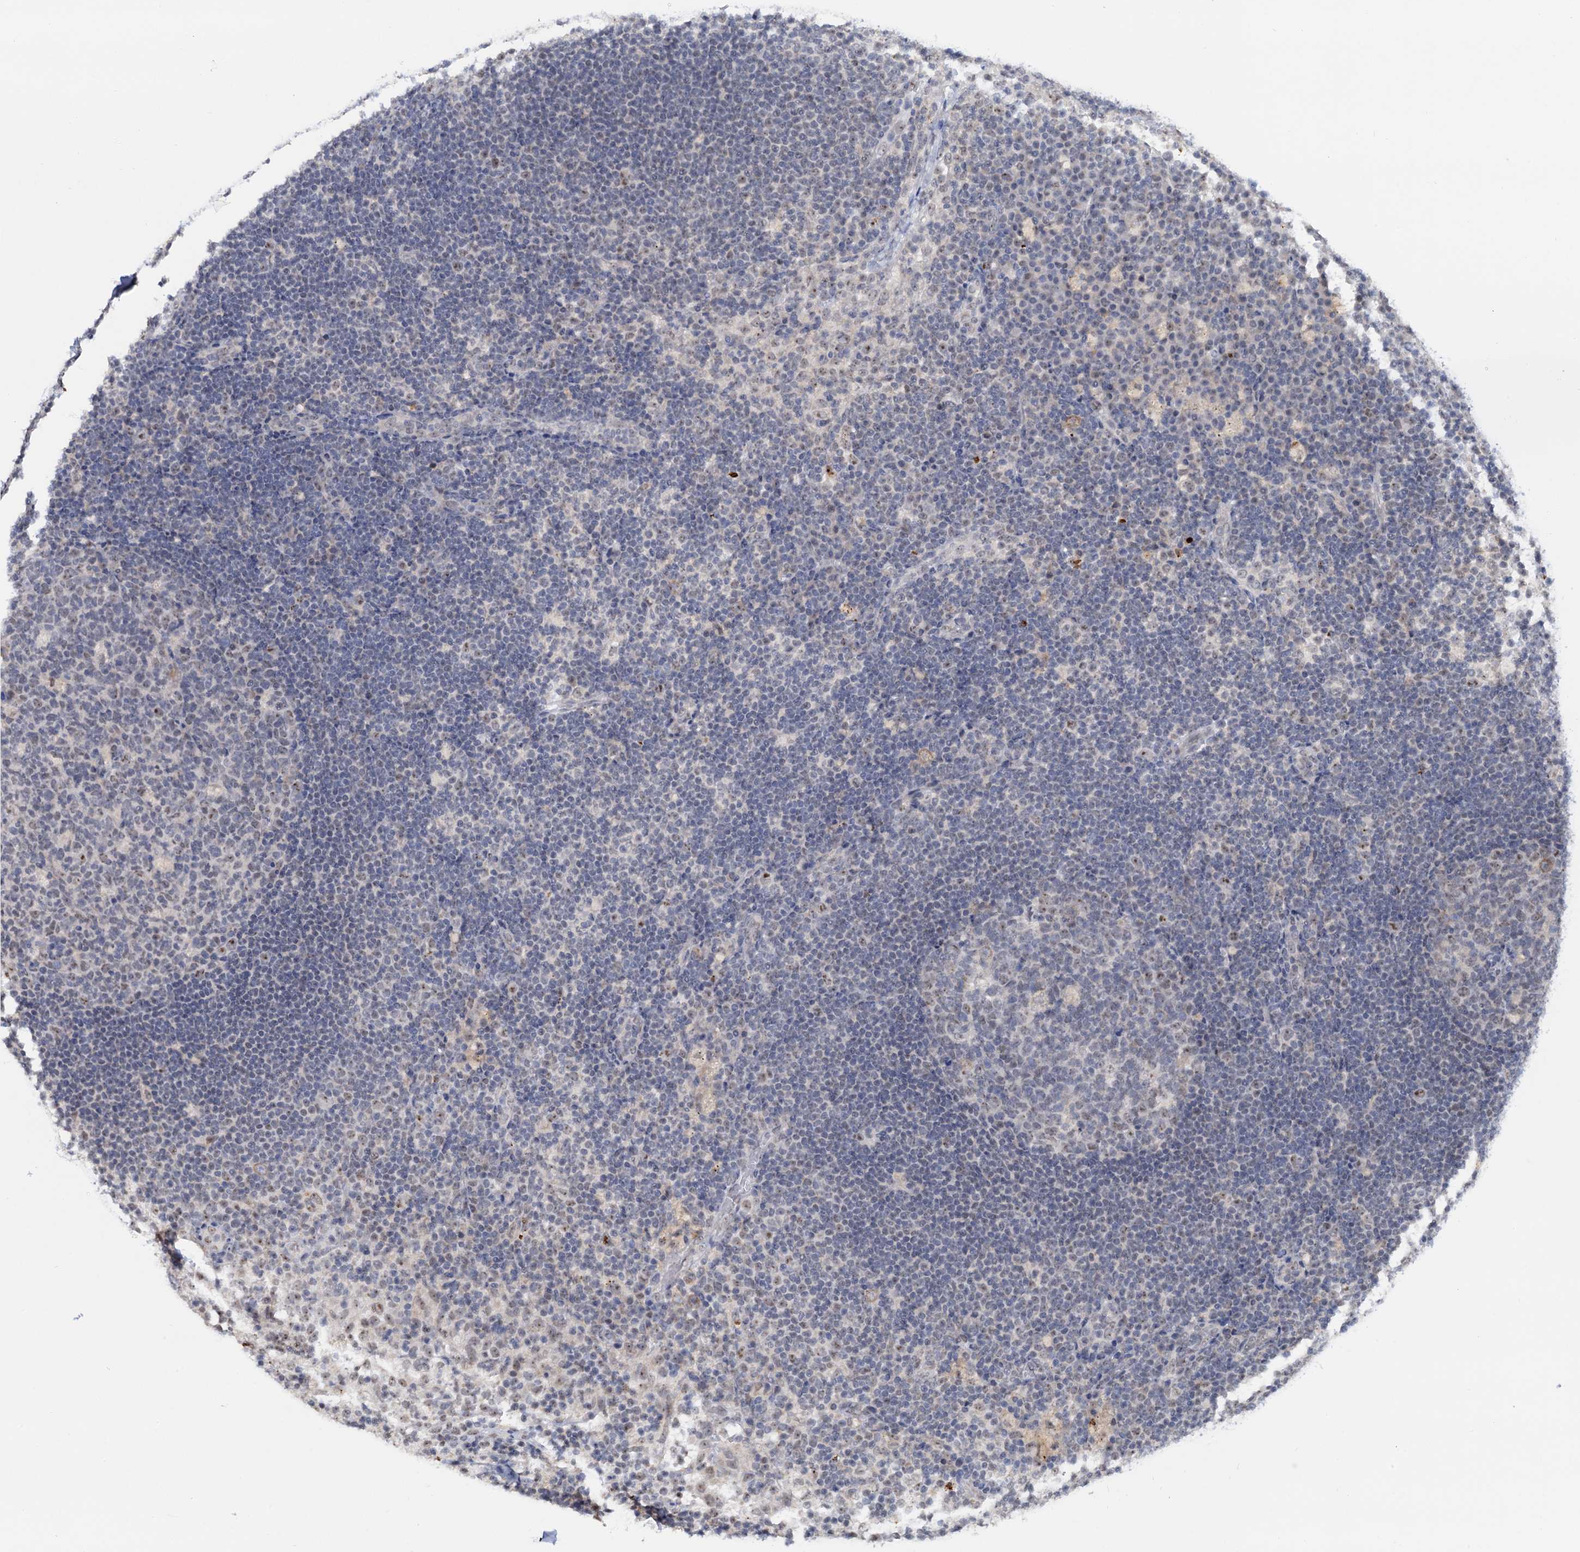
{"staining": {"intensity": "weak", "quantity": "<25%", "location": "nuclear"}, "tissue": "lymph node", "cell_type": "Germinal center cells", "image_type": "normal", "snomed": [{"axis": "morphology", "description": "Normal tissue, NOS"}, {"axis": "topography", "description": "Lymph node"}], "caption": "DAB immunohistochemical staining of normal human lymph node reveals no significant staining in germinal center cells. The staining was performed using DAB (3,3'-diaminobenzidine) to visualize the protein expression in brown, while the nuclei were stained in blue with hematoxylin (Magnification: 20x).", "gene": "NAT10", "patient": {"sex": "female", "age": 70}}